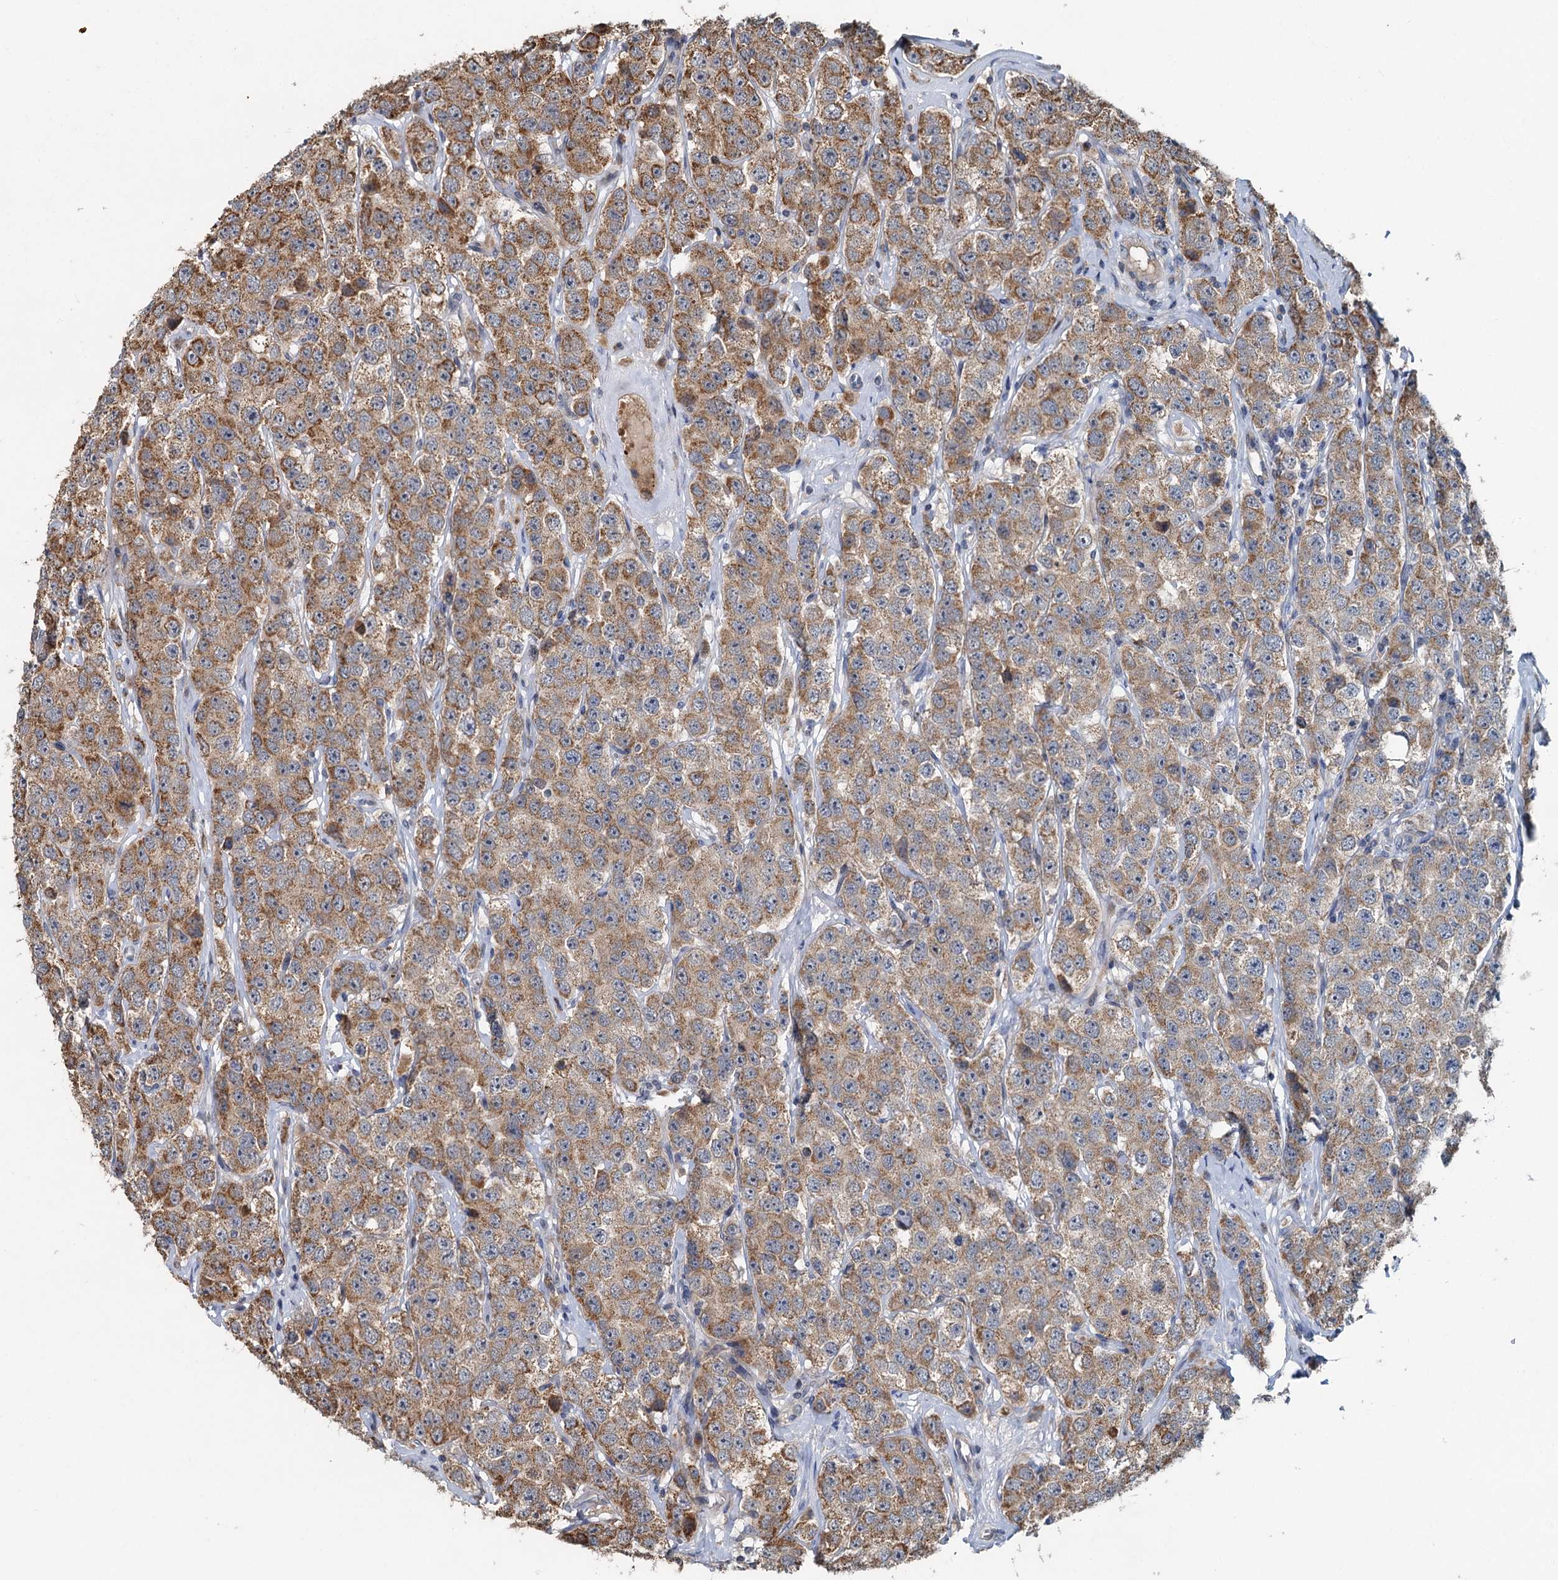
{"staining": {"intensity": "moderate", "quantity": ">75%", "location": "cytoplasmic/membranous"}, "tissue": "testis cancer", "cell_type": "Tumor cells", "image_type": "cancer", "snomed": [{"axis": "morphology", "description": "Seminoma, NOS"}, {"axis": "topography", "description": "Testis"}], "caption": "IHC histopathology image of neoplastic tissue: testis cancer (seminoma) stained using immunohistochemistry (IHC) demonstrates medium levels of moderate protein expression localized specifically in the cytoplasmic/membranous of tumor cells, appearing as a cytoplasmic/membranous brown color.", "gene": "OTUB1", "patient": {"sex": "male", "age": 28}}